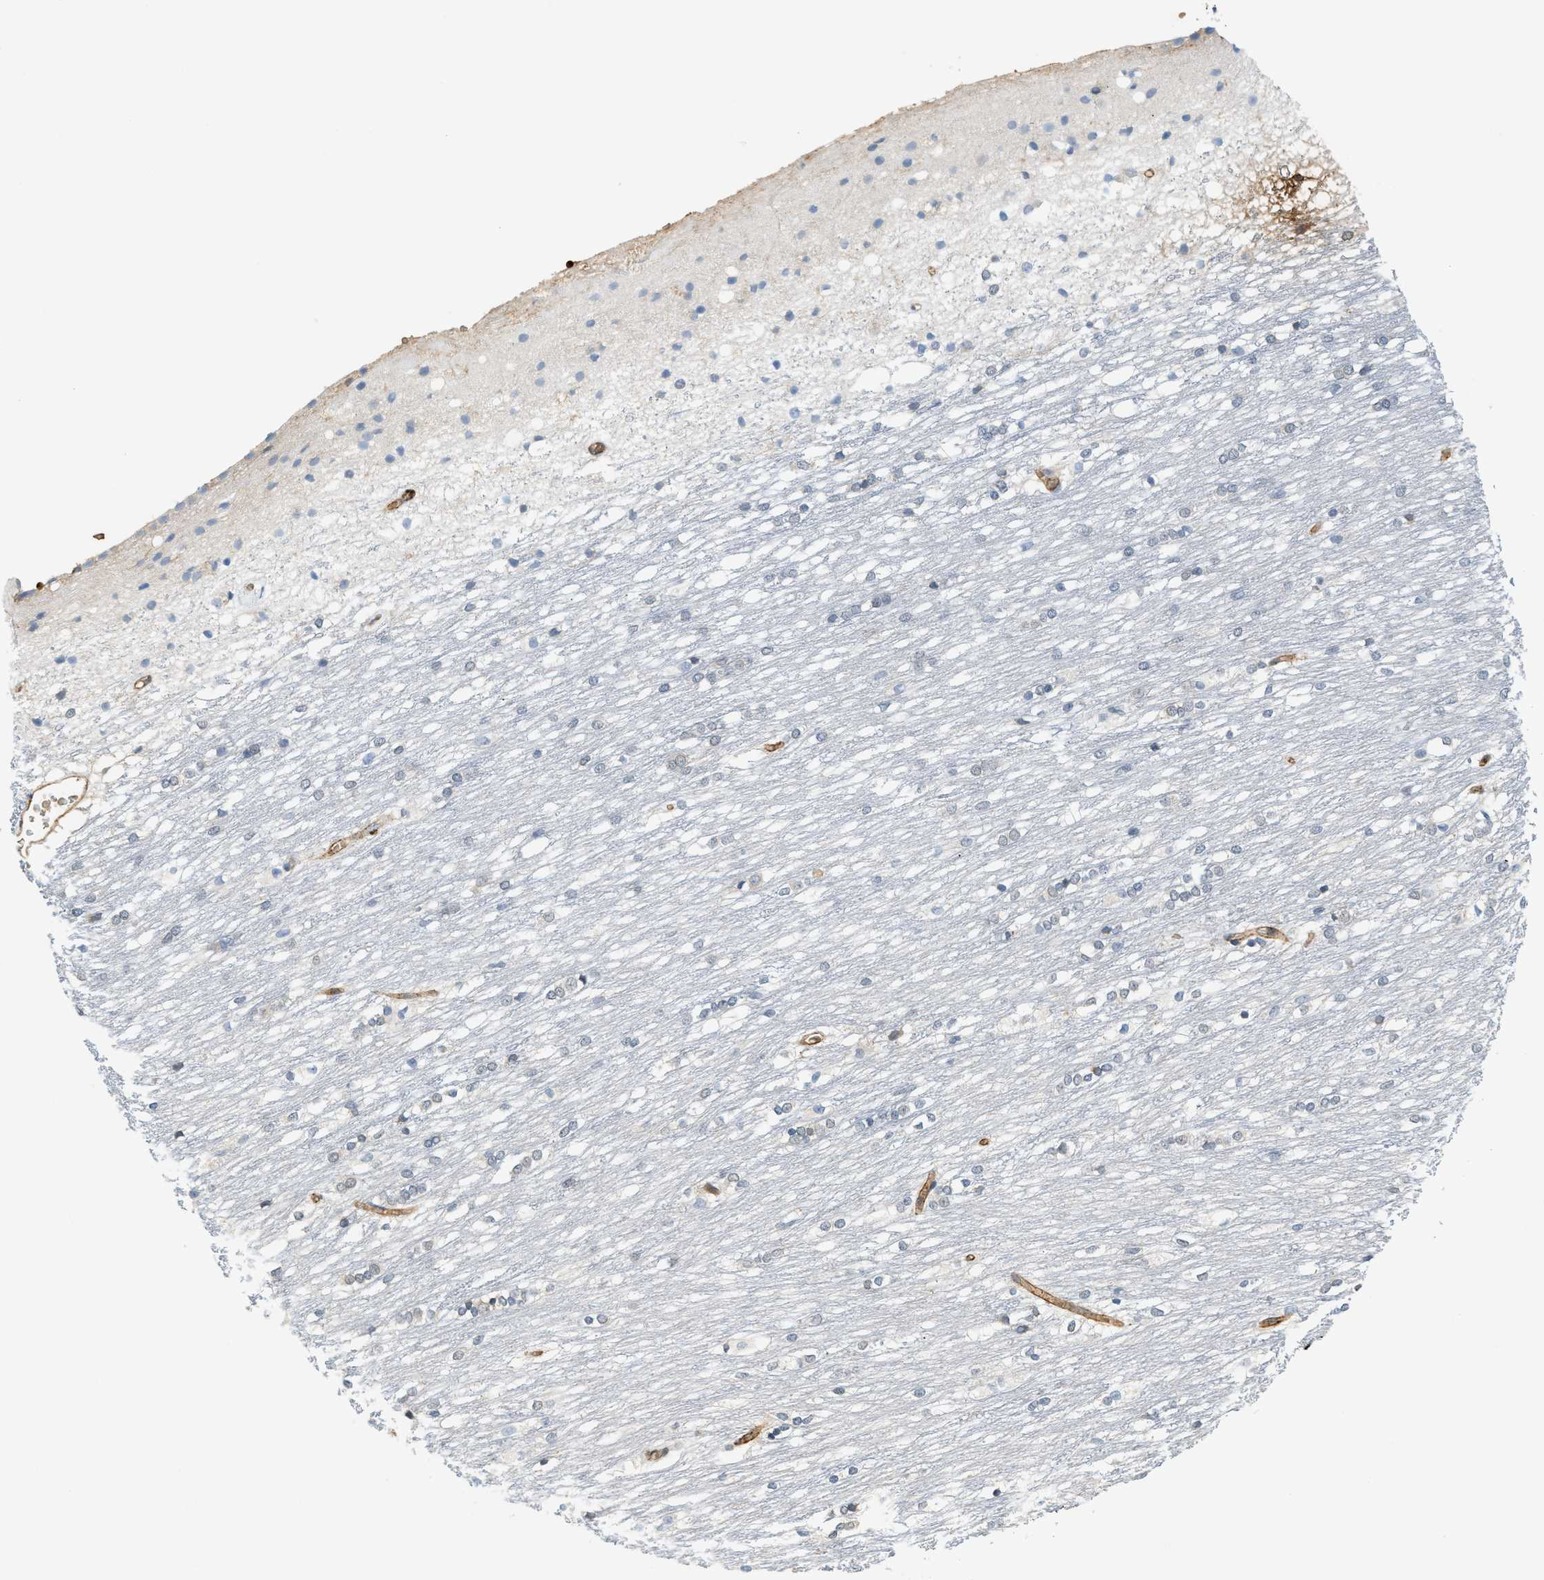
{"staining": {"intensity": "negative", "quantity": "none", "location": "none"}, "tissue": "caudate", "cell_type": "Glial cells", "image_type": "normal", "snomed": [{"axis": "morphology", "description": "Normal tissue, NOS"}, {"axis": "topography", "description": "Lateral ventricle wall"}], "caption": "Benign caudate was stained to show a protein in brown. There is no significant expression in glial cells. (DAB (3,3'-diaminobenzidine) immunohistochemistry (IHC) visualized using brightfield microscopy, high magnification).", "gene": "CYTH2", "patient": {"sex": "female", "age": 19}}